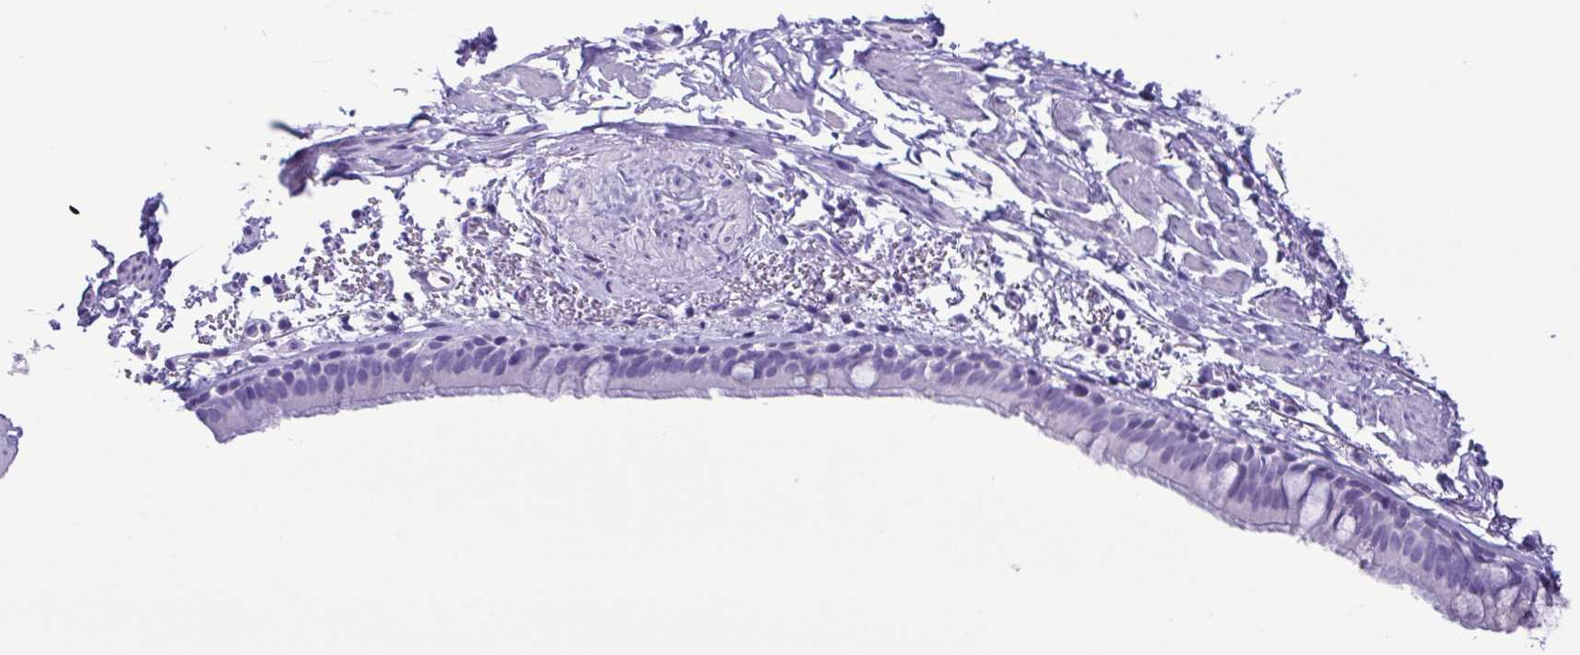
{"staining": {"intensity": "negative", "quantity": "none", "location": "none"}, "tissue": "bronchus", "cell_type": "Respiratory epithelial cells", "image_type": "normal", "snomed": [{"axis": "morphology", "description": "Normal tissue, NOS"}, {"axis": "topography", "description": "Bronchus"}], "caption": "Respiratory epithelial cells are negative for protein expression in unremarkable human bronchus. (DAB immunohistochemistry visualized using brightfield microscopy, high magnification).", "gene": "OVGP1", "patient": {"sex": "male", "age": 67}}